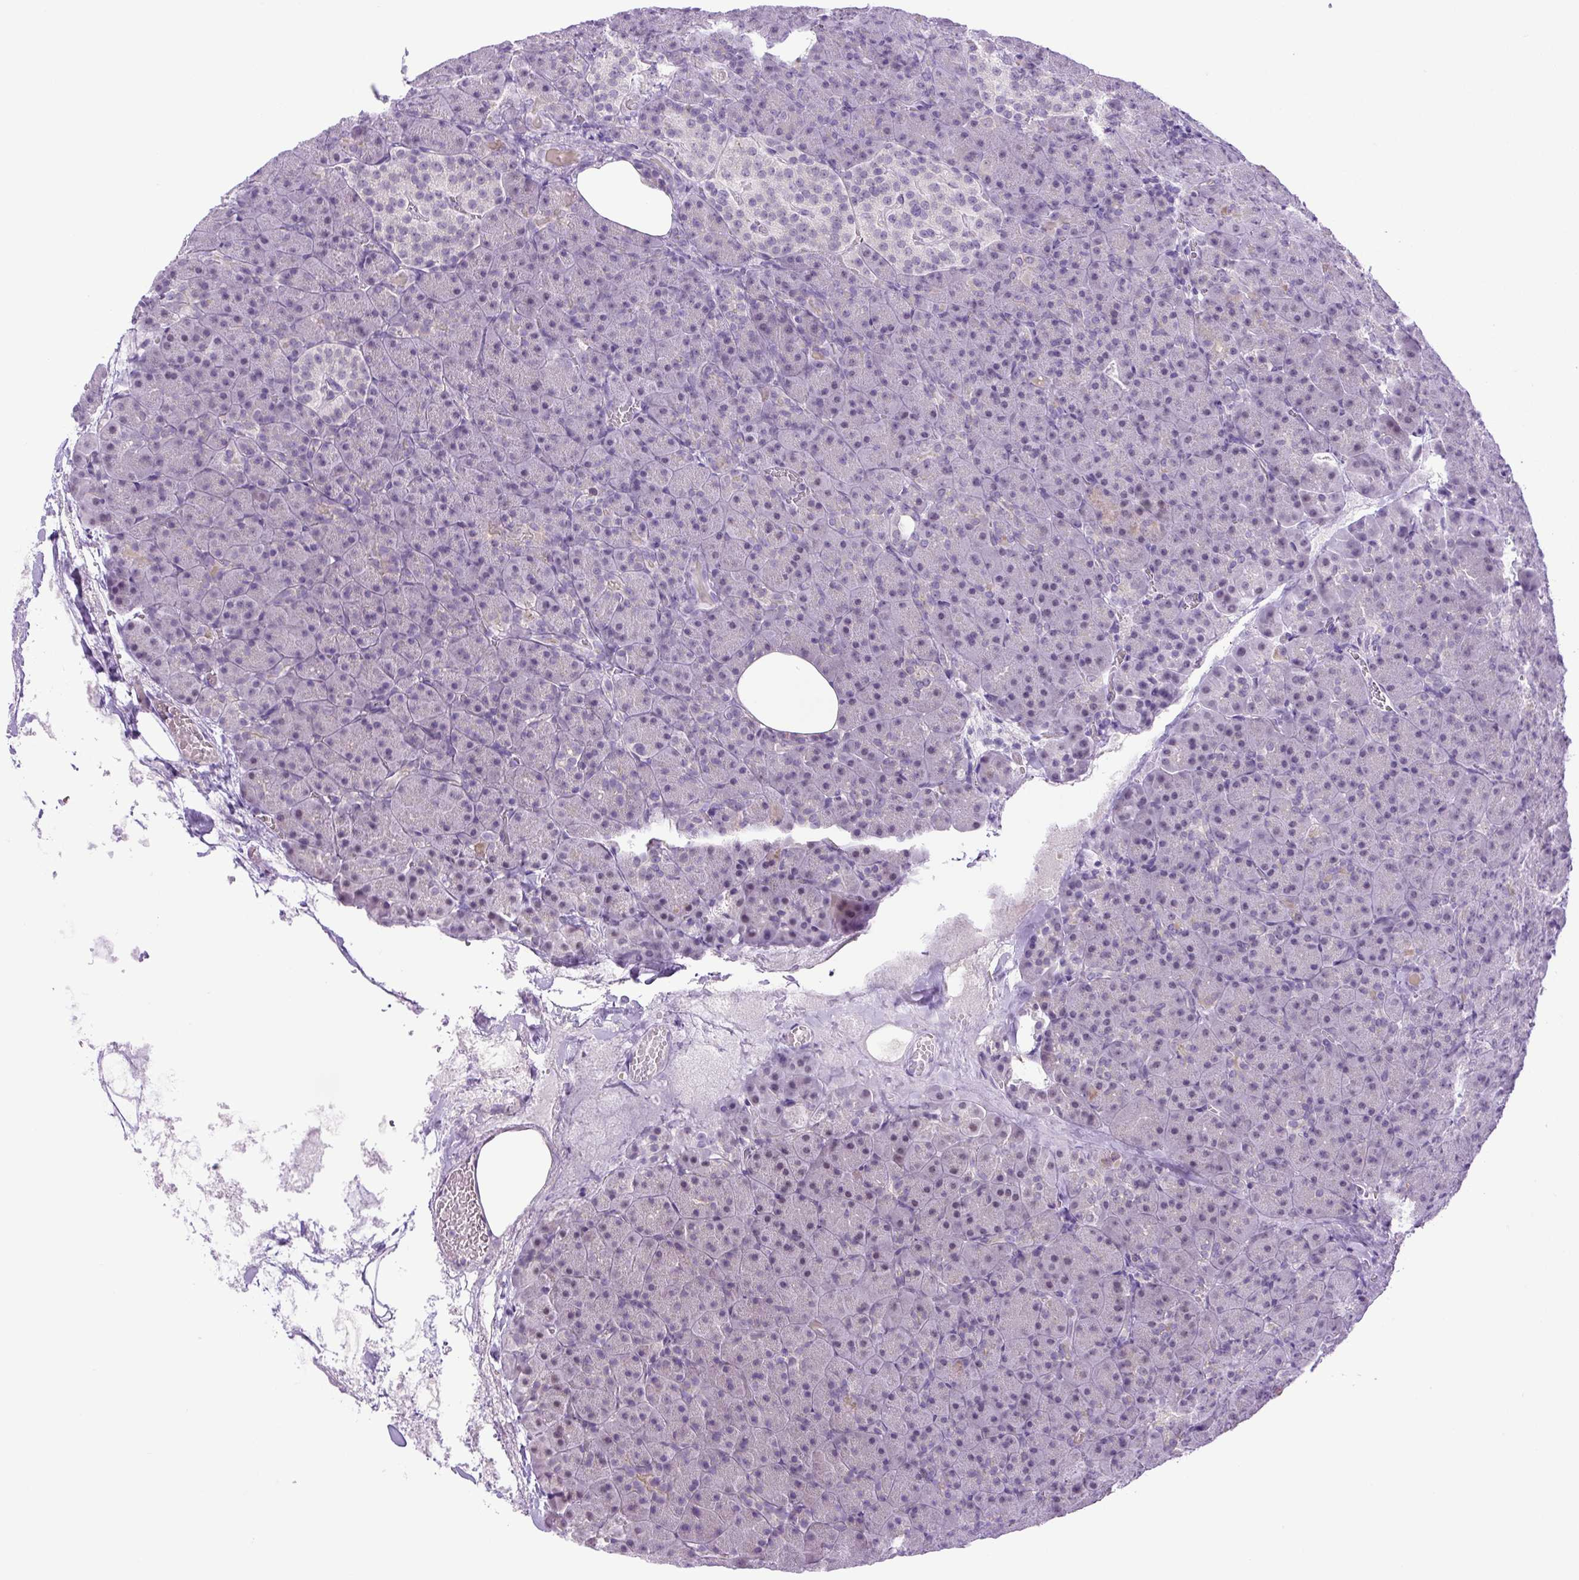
{"staining": {"intensity": "moderate", "quantity": "25%-75%", "location": "cytoplasmic/membranous,nuclear"}, "tissue": "pancreas", "cell_type": "Exocrine glandular cells", "image_type": "normal", "snomed": [{"axis": "morphology", "description": "Normal tissue, NOS"}, {"axis": "topography", "description": "Pancreas"}], "caption": "Brown immunohistochemical staining in normal human pancreas displays moderate cytoplasmic/membranous,nuclear expression in approximately 25%-75% of exocrine glandular cells. (brown staining indicates protein expression, while blue staining denotes nuclei).", "gene": "KPNA1", "patient": {"sex": "female", "age": 74}}